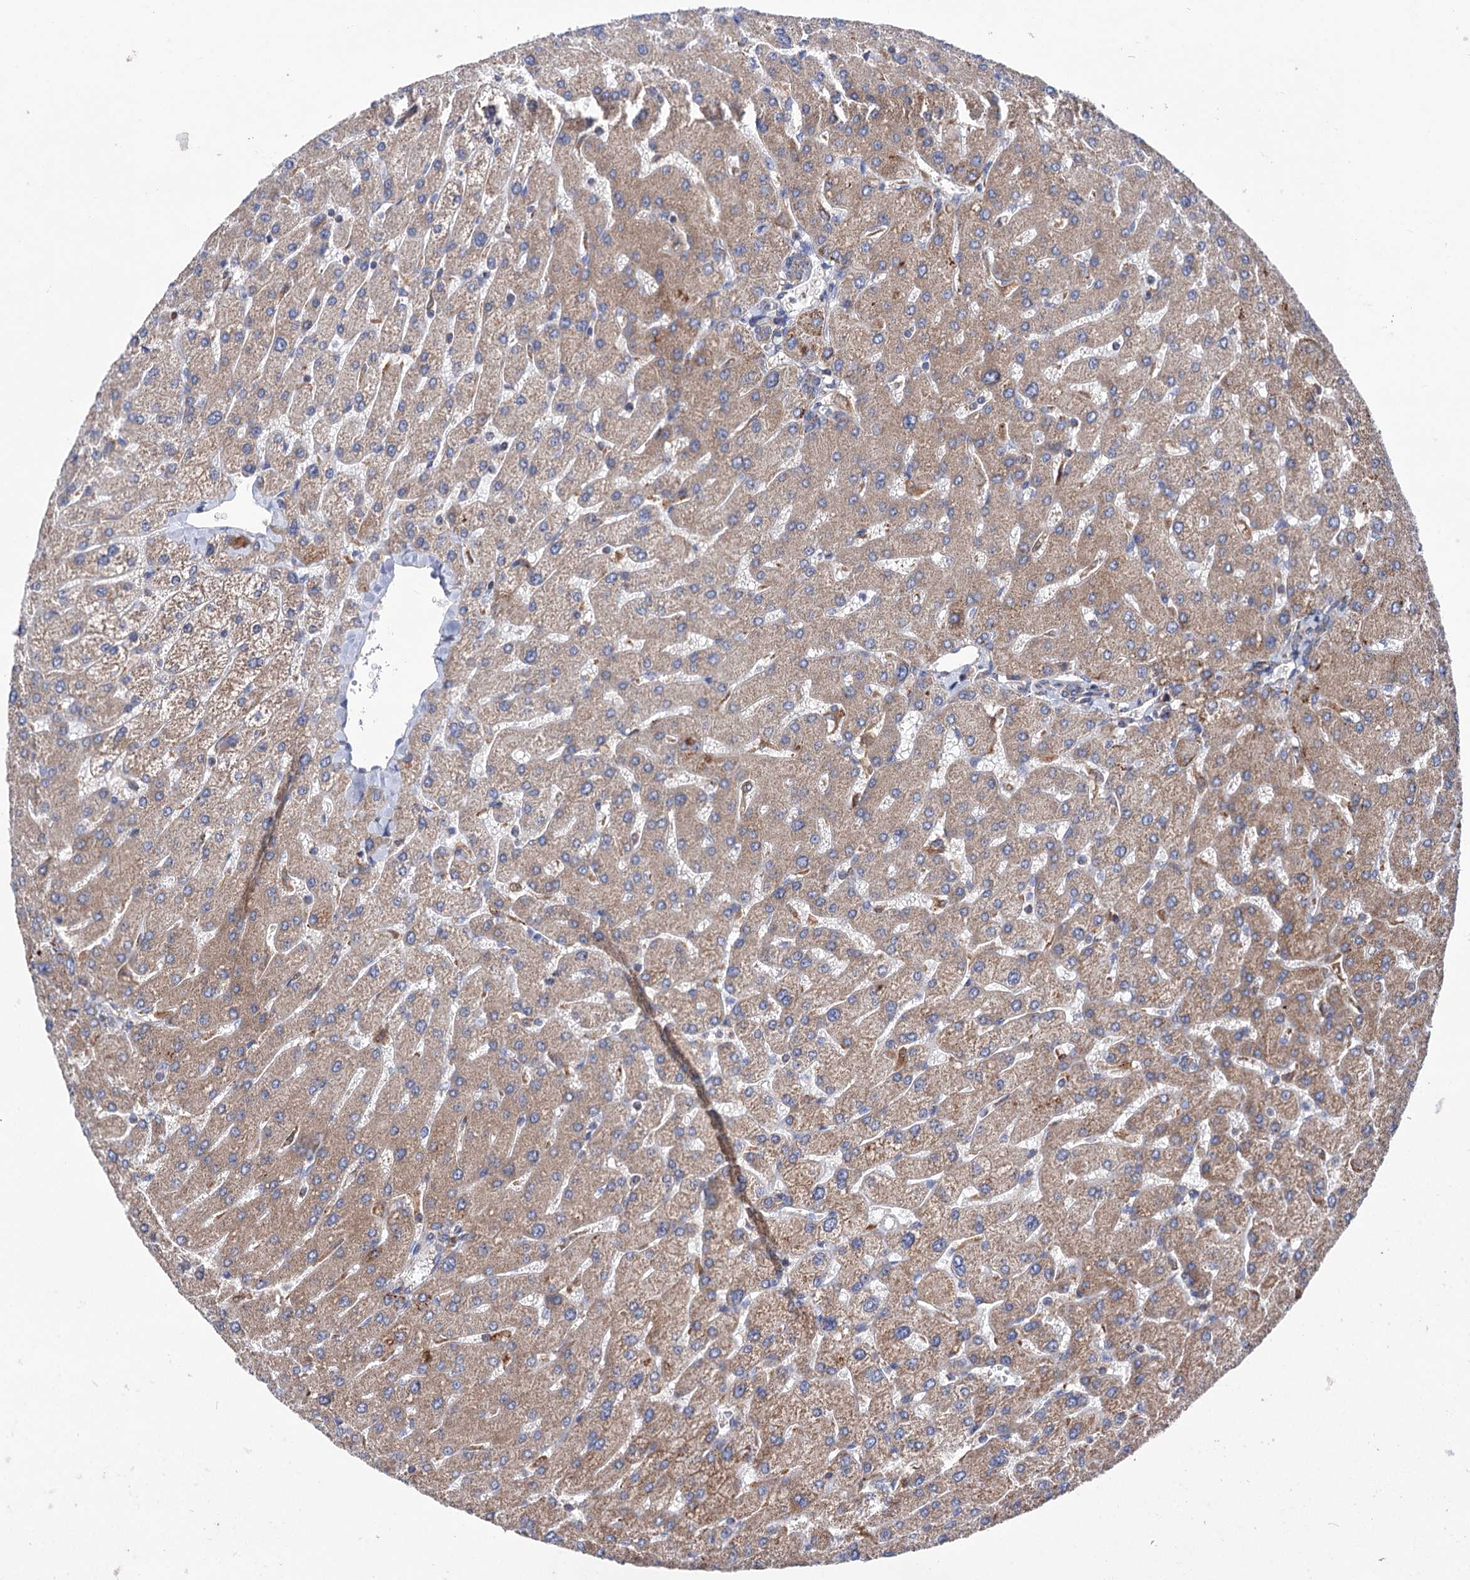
{"staining": {"intensity": "weak", "quantity": "<25%", "location": "cytoplasmic/membranous"}, "tissue": "liver", "cell_type": "Cholangiocytes", "image_type": "normal", "snomed": [{"axis": "morphology", "description": "Normal tissue, NOS"}, {"axis": "topography", "description": "Liver"}], "caption": "The histopathology image displays no significant expression in cholangiocytes of liver.", "gene": "SUCLA2", "patient": {"sex": "male", "age": 55}}